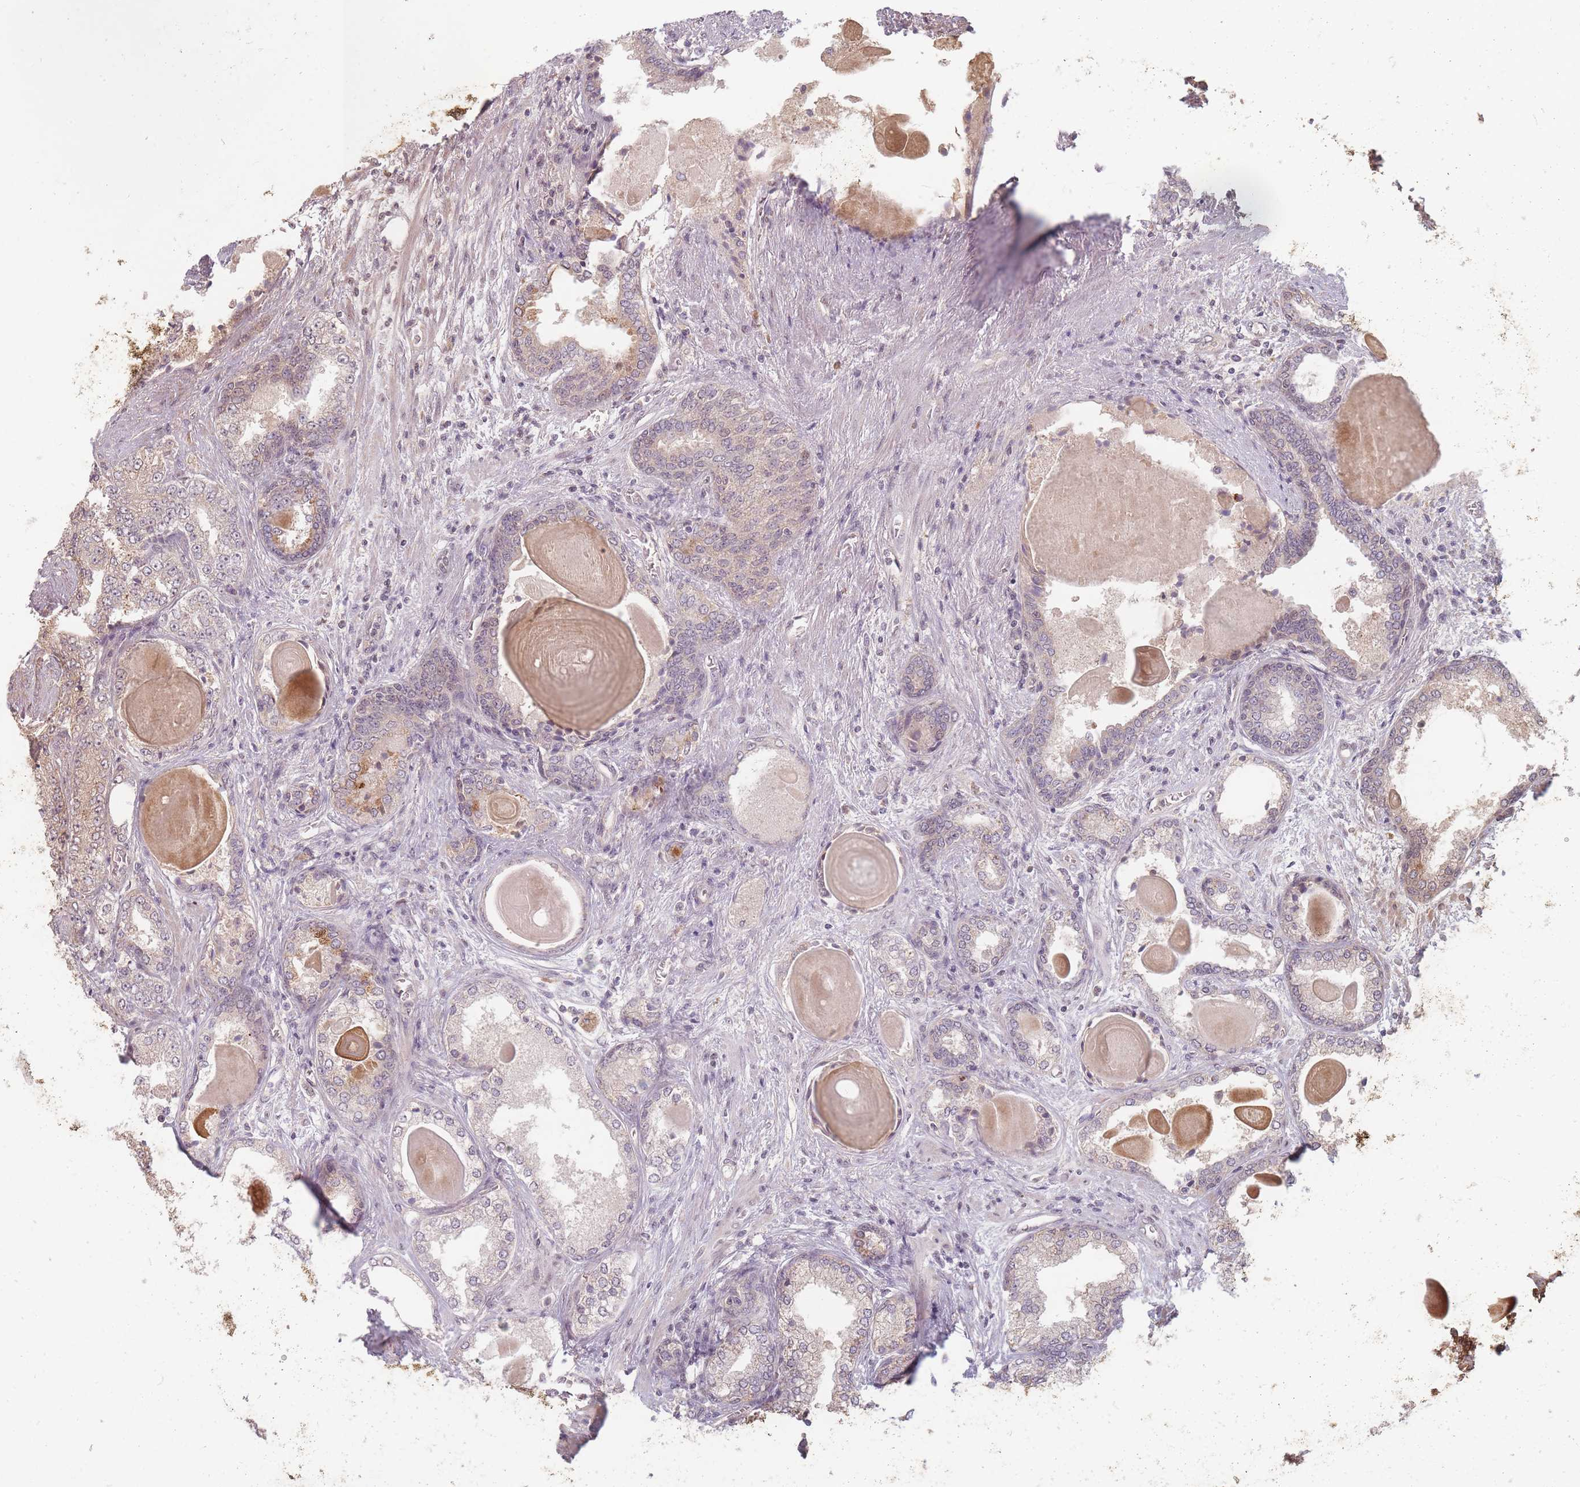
{"staining": {"intensity": "weak", "quantity": "<25%", "location": "cytoplasmic/membranous"}, "tissue": "prostate cancer", "cell_type": "Tumor cells", "image_type": "cancer", "snomed": [{"axis": "morphology", "description": "Adenocarcinoma, High grade"}, {"axis": "topography", "description": "Prostate"}], "caption": "Tumor cells show no significant protein expression in prostate cancer (high-grade adenocarcinoma). The staining was performed using DAB to visualize the protein expression in brown, while the nuclei were stained in blue with hematoxylin (Magnification: 20x).", "gene": "GABRA6", "patient": {"sex": "male", "age": 63}}